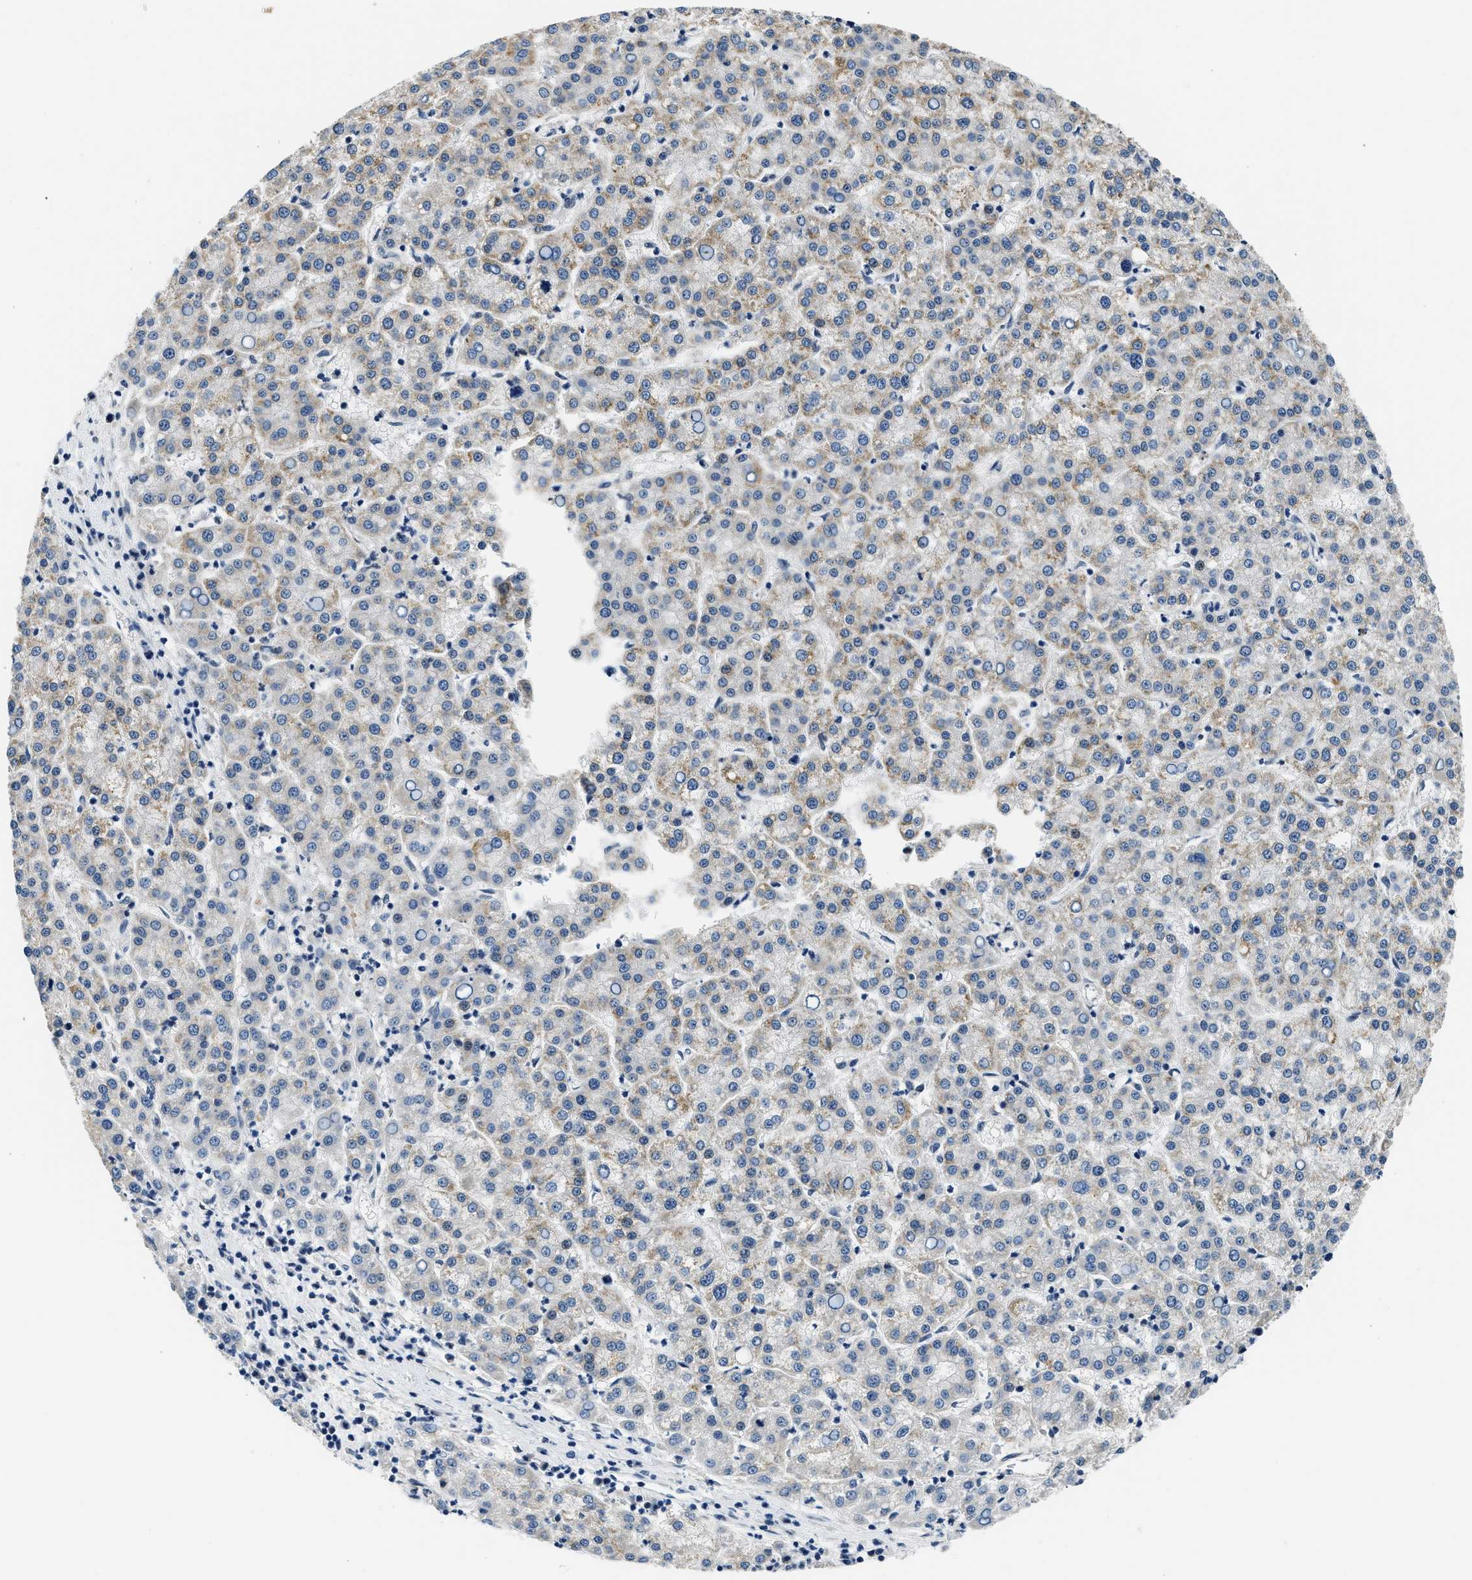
{"staining": {"intensity": "weak", "quantity": "25%-75%", "location": "cytoplasmic/membranous"}, "tissue": "liver cancer", "cell_type": "Tumor cells", "image_type": "cancer", "snomed": [{"axis": "morphology", "description": "Carcinoma, Hepatocellular, NOS"}, {"axis": "topography", "description": "Liver"}], "caption": "Liver hepatocellular carcinoma stained with a brown dye reveals weak cytoplasmic/membranous positive expression in approximately 25%-75% of tumor cells.", "gene": "SMAD4", "patient": {"sex": "female", "age": 58}}